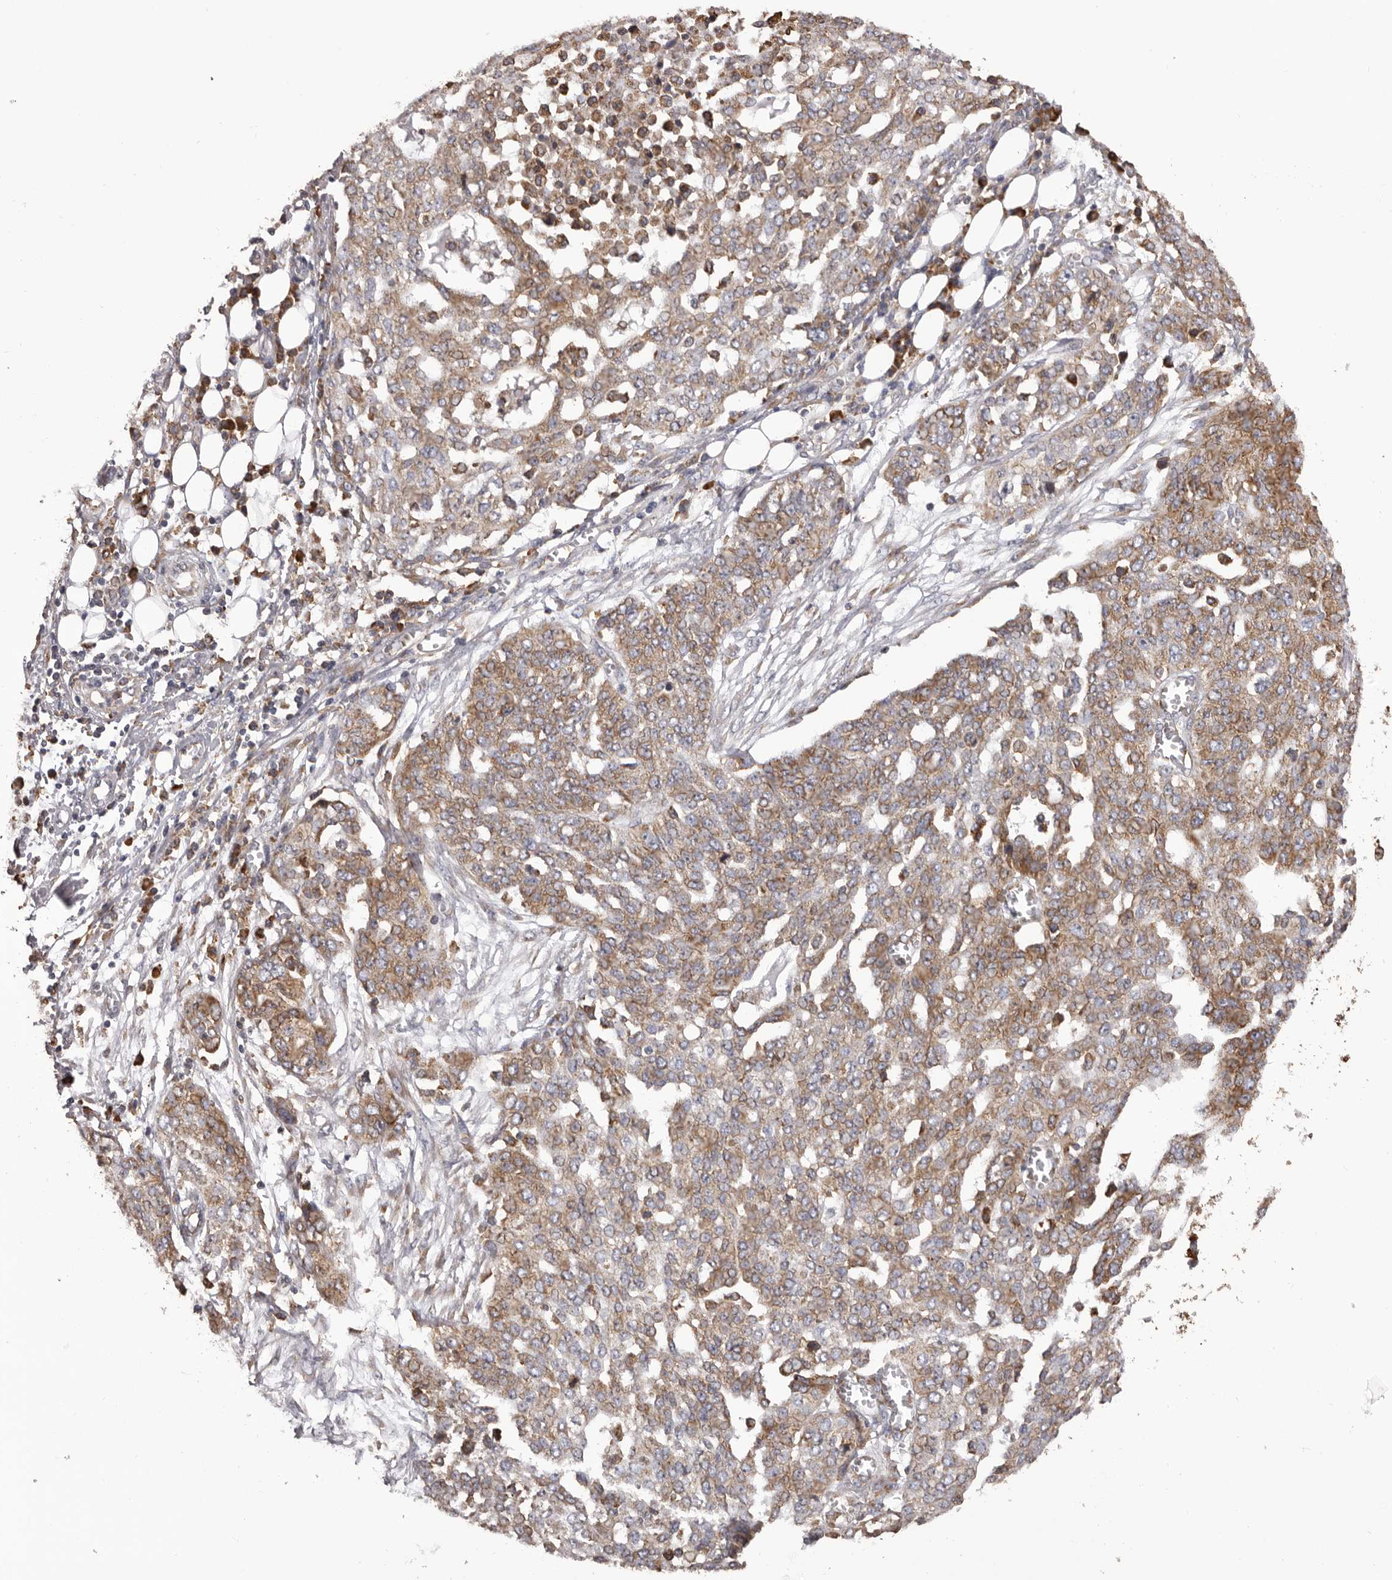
{"staining": {"intensity": "moderate", "quantity": ">75%", "location": "cytoplasmic/membranous"}, "tissue": "ovarian cancer", "cell_type": "Tumor cells", "image_type": "cancer", "snomed": [{"axis": "morphology", "description": "Cystadenocarcinoma, serous, NOS"}, {"axis": "topography", "description": "Soft tissue"}, {"axis": "topography", "description": "Ovary"}], "caption": "The micrograph demonstrates a brown stain indicating the presence of a protein in the cytoplasmic/membranous of tumor cells in ovarian cancer. The staining was performed using DAB (3,3'-diaminobenzidine) to visualize the protein expression in brown, while the nuclei were stained in blue with hematoxylin (Magnification: 20x).", "gene": "QRSL1", "patient": {"sex": "female", "age": 57}}